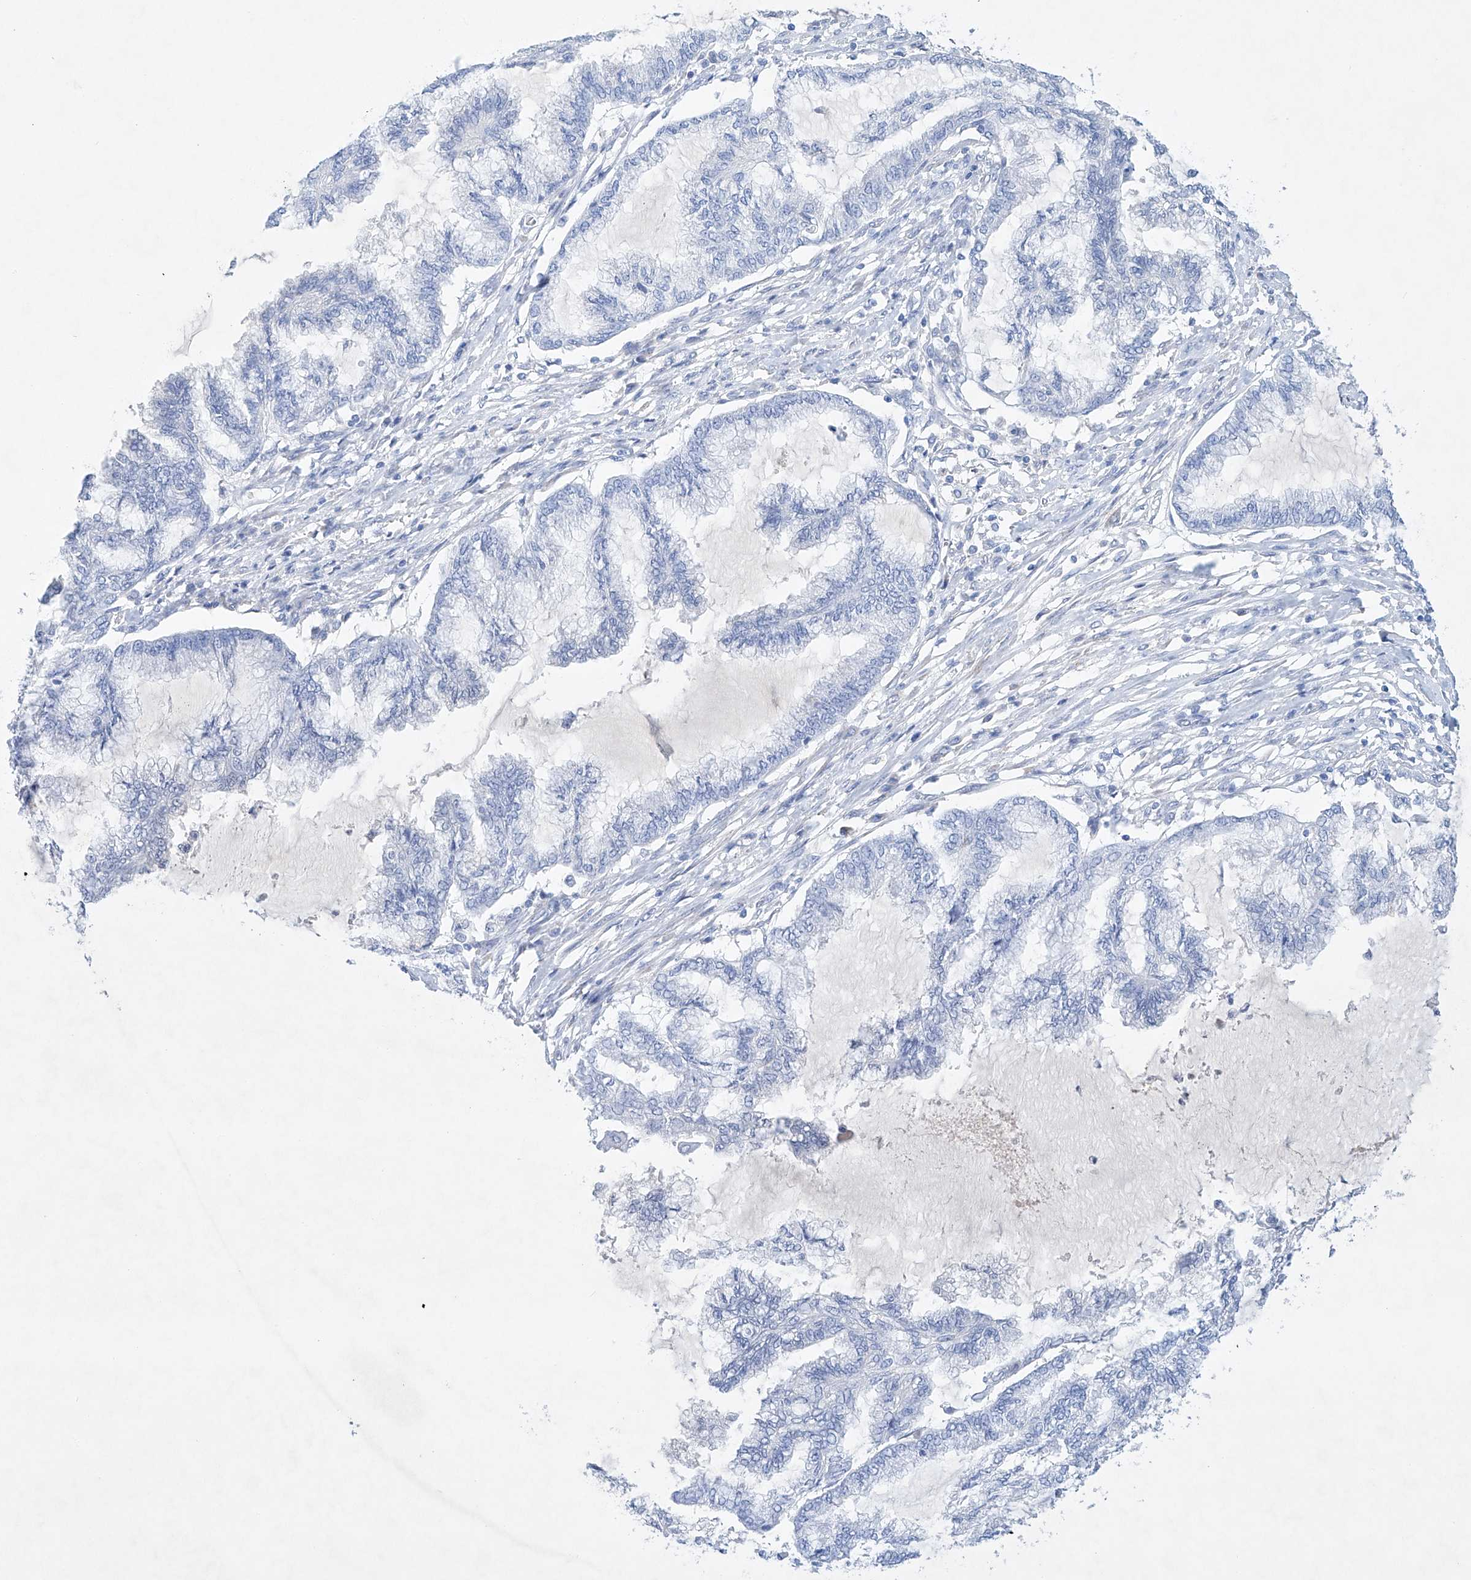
{"staining": {"intensity": "negative", "quantity": "none", "location": "none"}, "tissue": "endometrial cancer", "cell_type": "Tumor cells", "image_type": "cancer", "snomed": [{"axis": "morphology", "description": "Adenocarcinoma, NOS"}, {"axis": "topography", "description": "Endometrium"}], "caption": "High power microscopy micrograph of an immunohistochemistry (IHC) histopathology image of adenocarcinoma (endometrial), revealing no significant expression in tumor cells.", "gene": "LURAP1", "patient": {"sex": "female", "age": 86}}